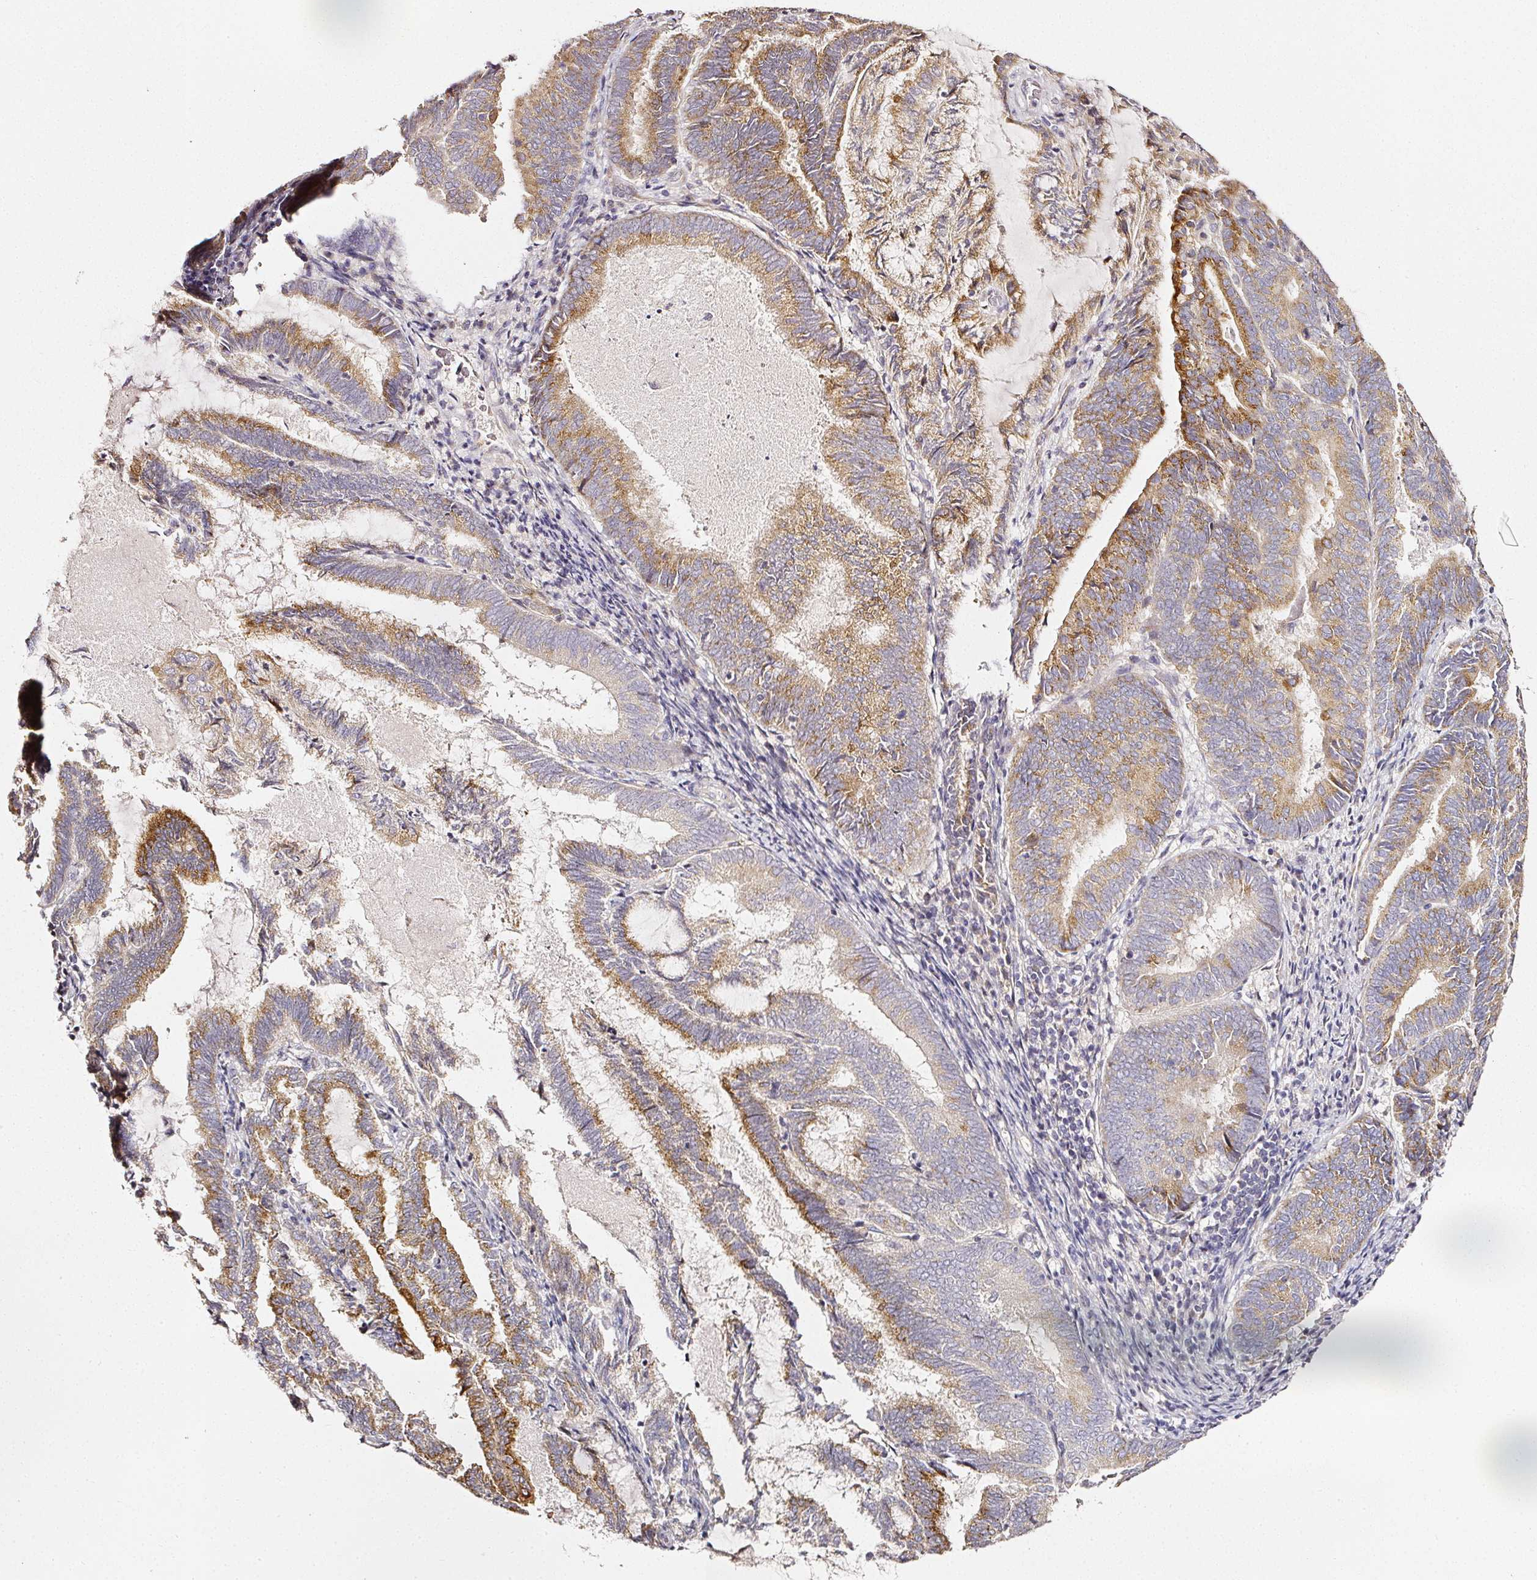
{"staining": {"intensity": "moderate", "quantity": ">75%", "location": "cytoplasmic/membranous"}, "tissue": "endometrial cancer", "cell_type": "Tumor cells", "image_type": "cancer", "snomed": [{"axis": "morphology", "description": "Adenocarcinoma, NOS"}, {"axis": "topography", "description": "Endometrium"}], "caption": "Immunohistochemical staining of endometrial cancer demonstrates moderate cytoplasmic/membranous protein positivity in about >75% of tumor cells.", "gene": "NTRK1", "patient": {"sex": "female", "age": 80}}